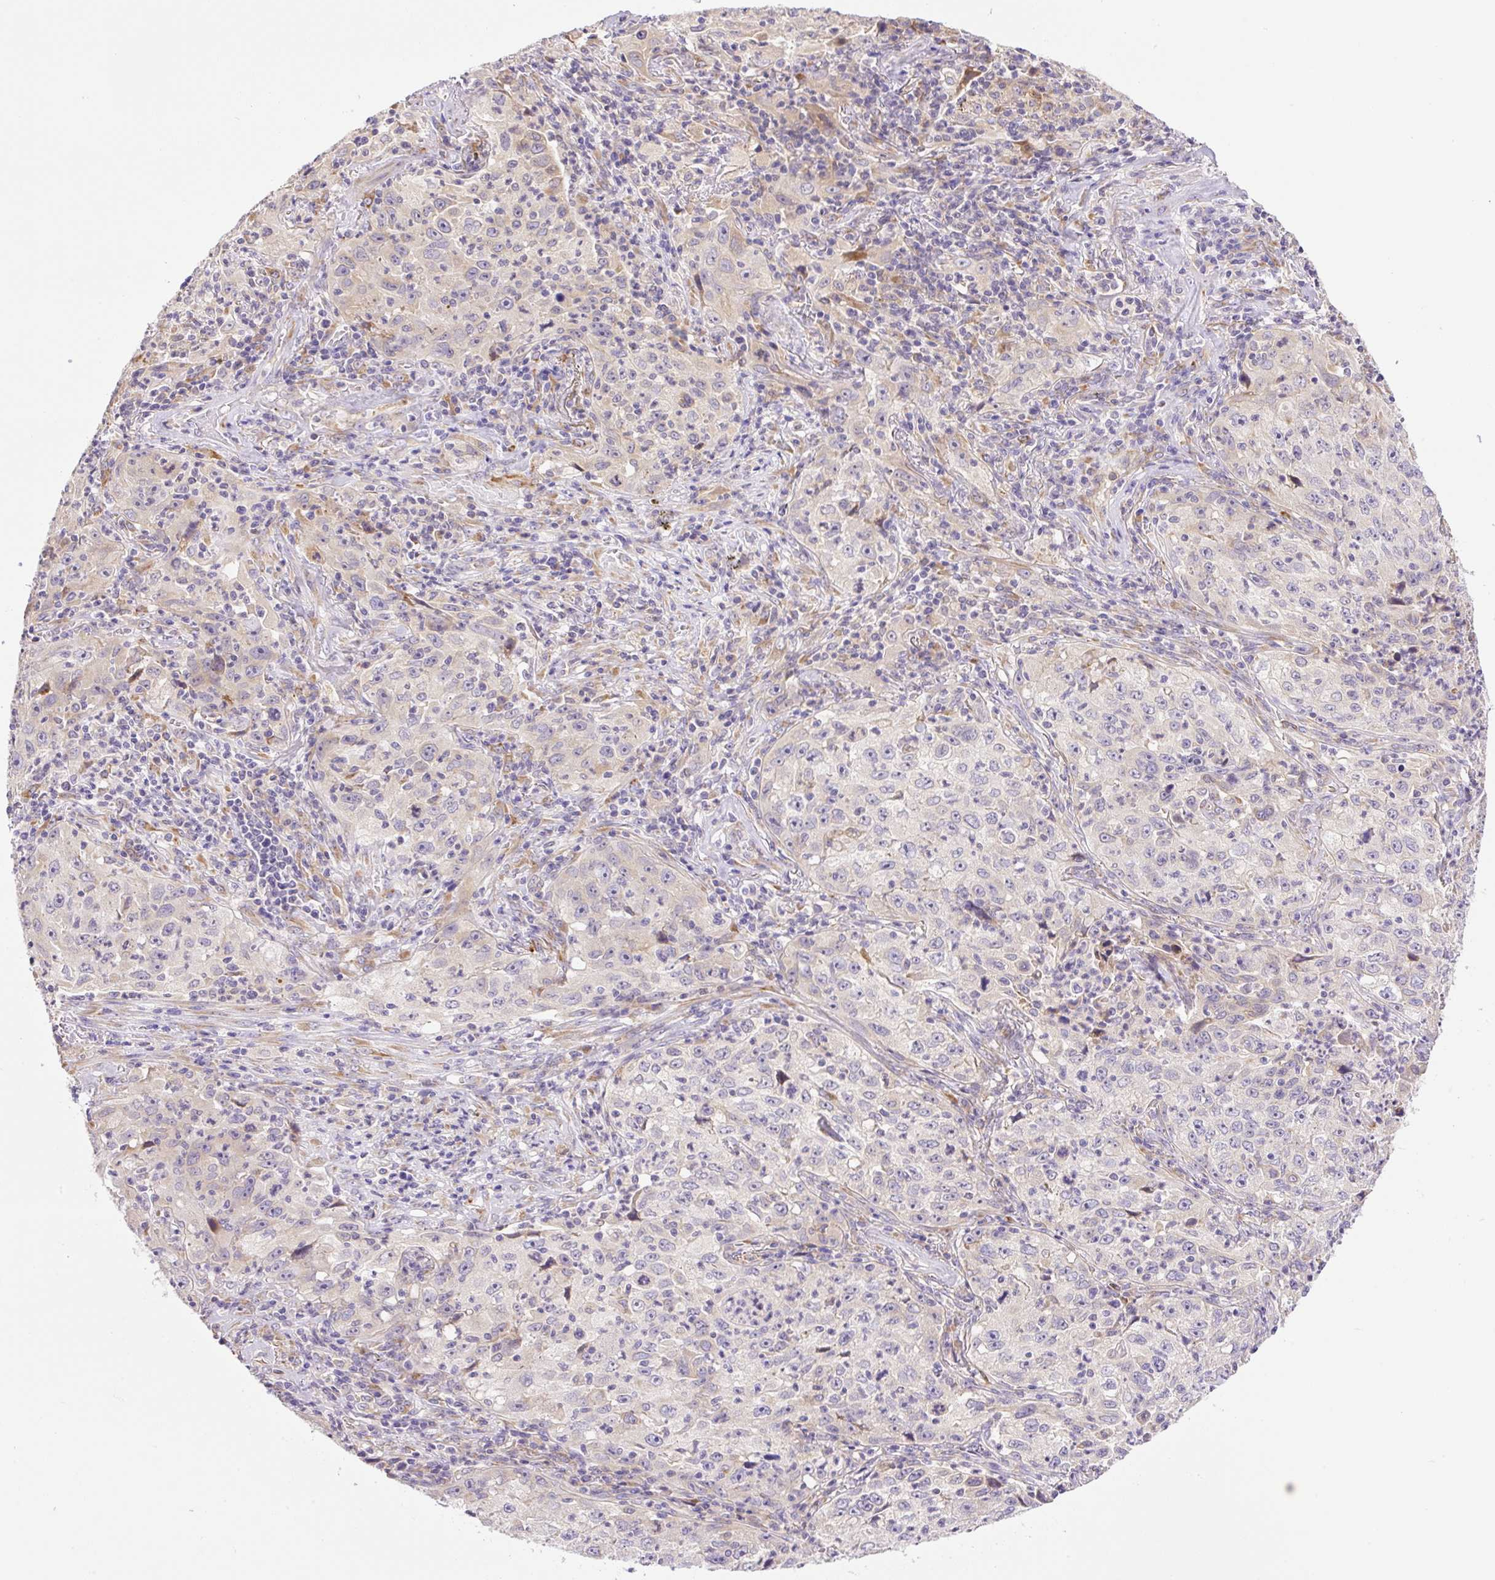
{"staining": {"intensity": "weak", "quantity": "25%-75%", "location": "cytoplasmic/membranous"}, "tissue": "lung cancer", "cell_type": "Tumor cells", "image_type": "cancer", "snomed": [{"axis": "morphology", "description": "Squamous cell carcinoma, NOS"}, {"axis": "topography", "description": "Lung"}], "caption": "Human lung cancer stained with a brown dye displays weak cytoplasmic/membranous positive staining in about 25%-75% of tumor cells.", "gene": "POFUT1", "patient": {"sex": "male", "age": 71}}